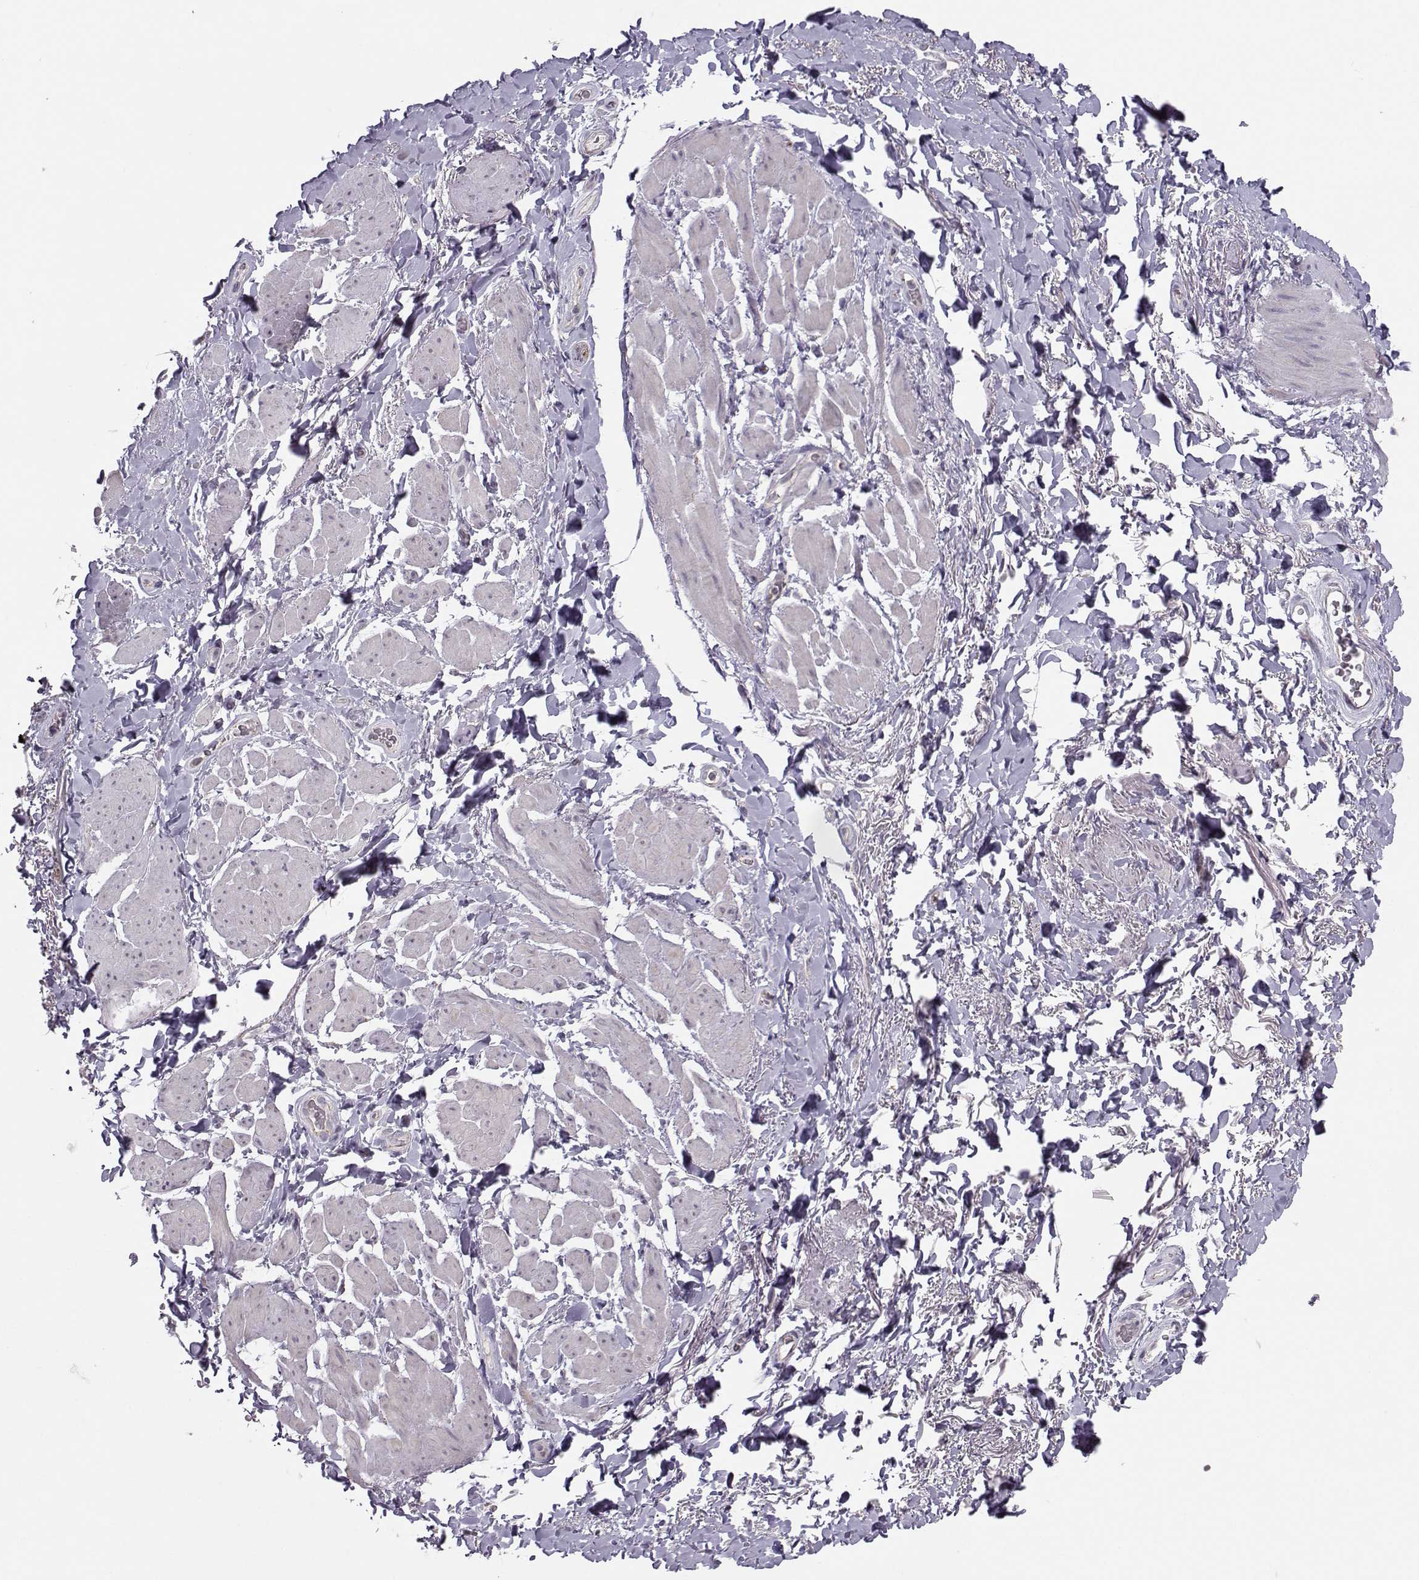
{"staining": {"intensity": "negative", "quantity": "none", "location": "none"}, "tissue": "adipose tissue", "cell_type": "Adipocytes", "image_type": "normal", "snomed": [{"axis": "morphology", "description": "Normal tissue, NOS"}, {"axis": "topography", "description": "Anal"}, {"axis": "topography", "description": "Peripheral nerve tissue"}], "caption": "The micrograph displays no staining of adipocytes in benign adipose tissue. The staining was performed using DAB (3,3'-diaminobenzidine) to visualize the protein expression in brown, while the nuclei were stained in blue with hematoxylin (Magnification: 20x).", "gene": "MAST1", "patient": {"sex": "male", "age": 53}}